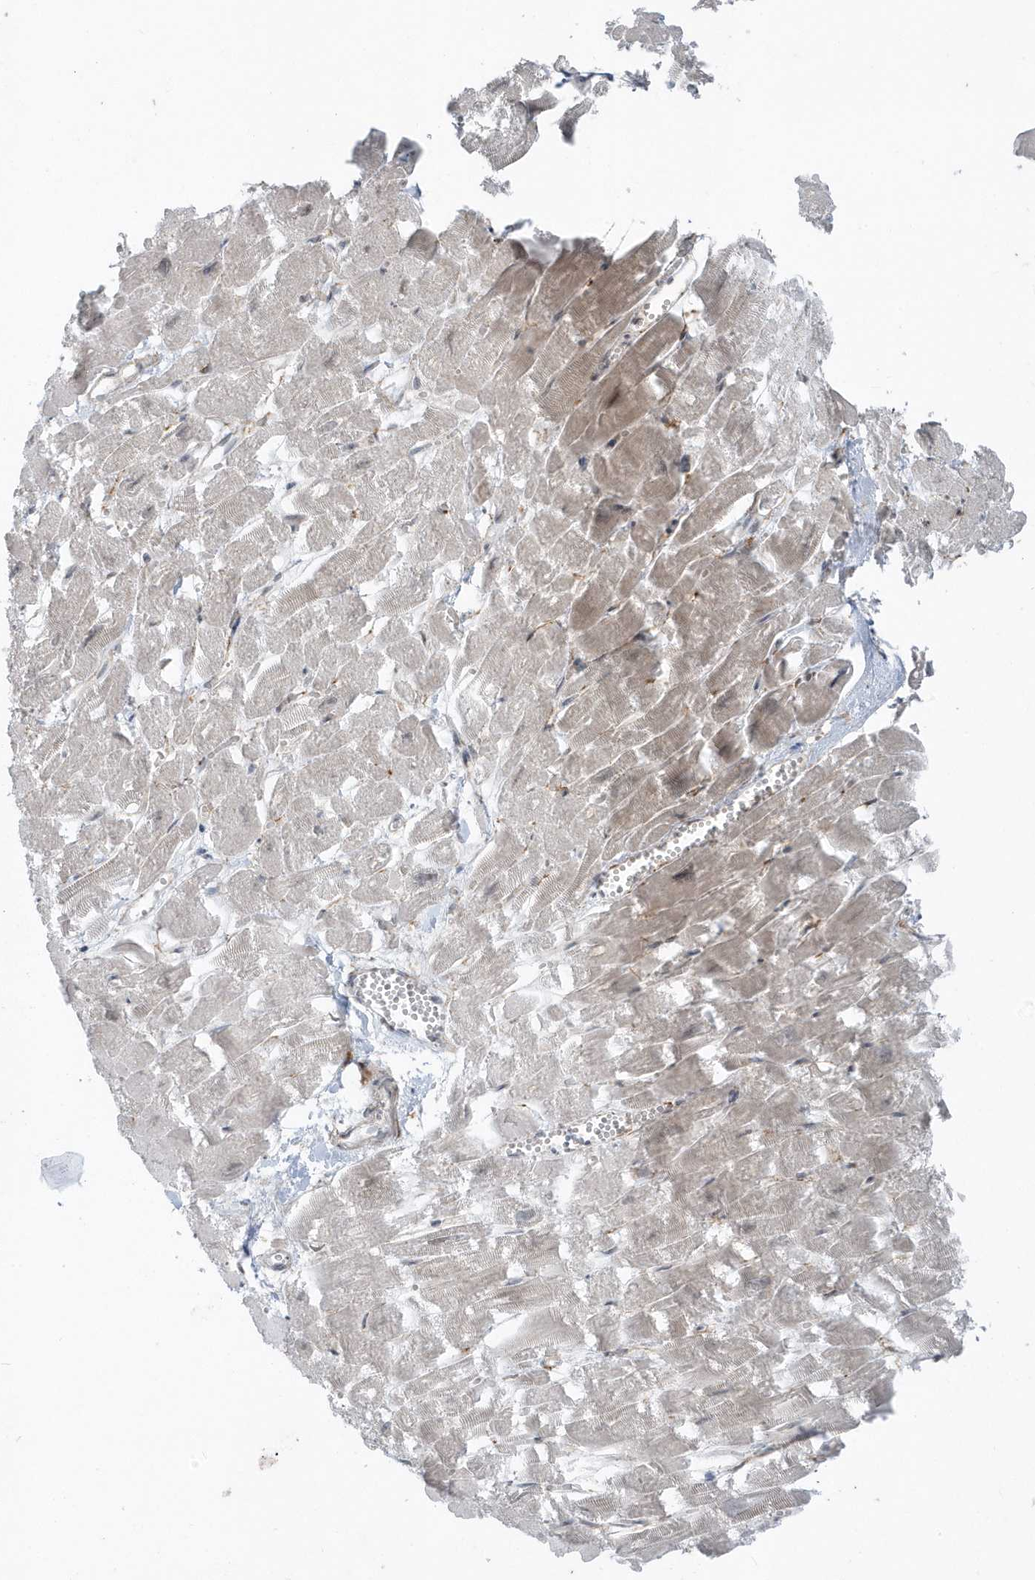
{"staining": {"intensity": "negative", "quantity": "none", "location": "none"}, "tissue": "heart muscle", "cell_type": "Cardiomyocytes", "image_type": "normal", "snomed": [{"axis": "morphology", "description": "Normal tissue, NOS"}, {"axis": "topography", "description": "Heart"}], "caption": "High magnification brightfield microscopy of normal heart muscle stained with DAB (3,3'-diaminobenzidine) (brown) and counterstained with hematoxylin (blue): cardiomyocytes show no significant staining. (Brightfield microscopy of DAB (3,3'-diaminobenzidine) immunohistochemistry (IHC) at high magnification).", "gene": "PARD3B", "patient": {"sex": "male", "age": 54}}